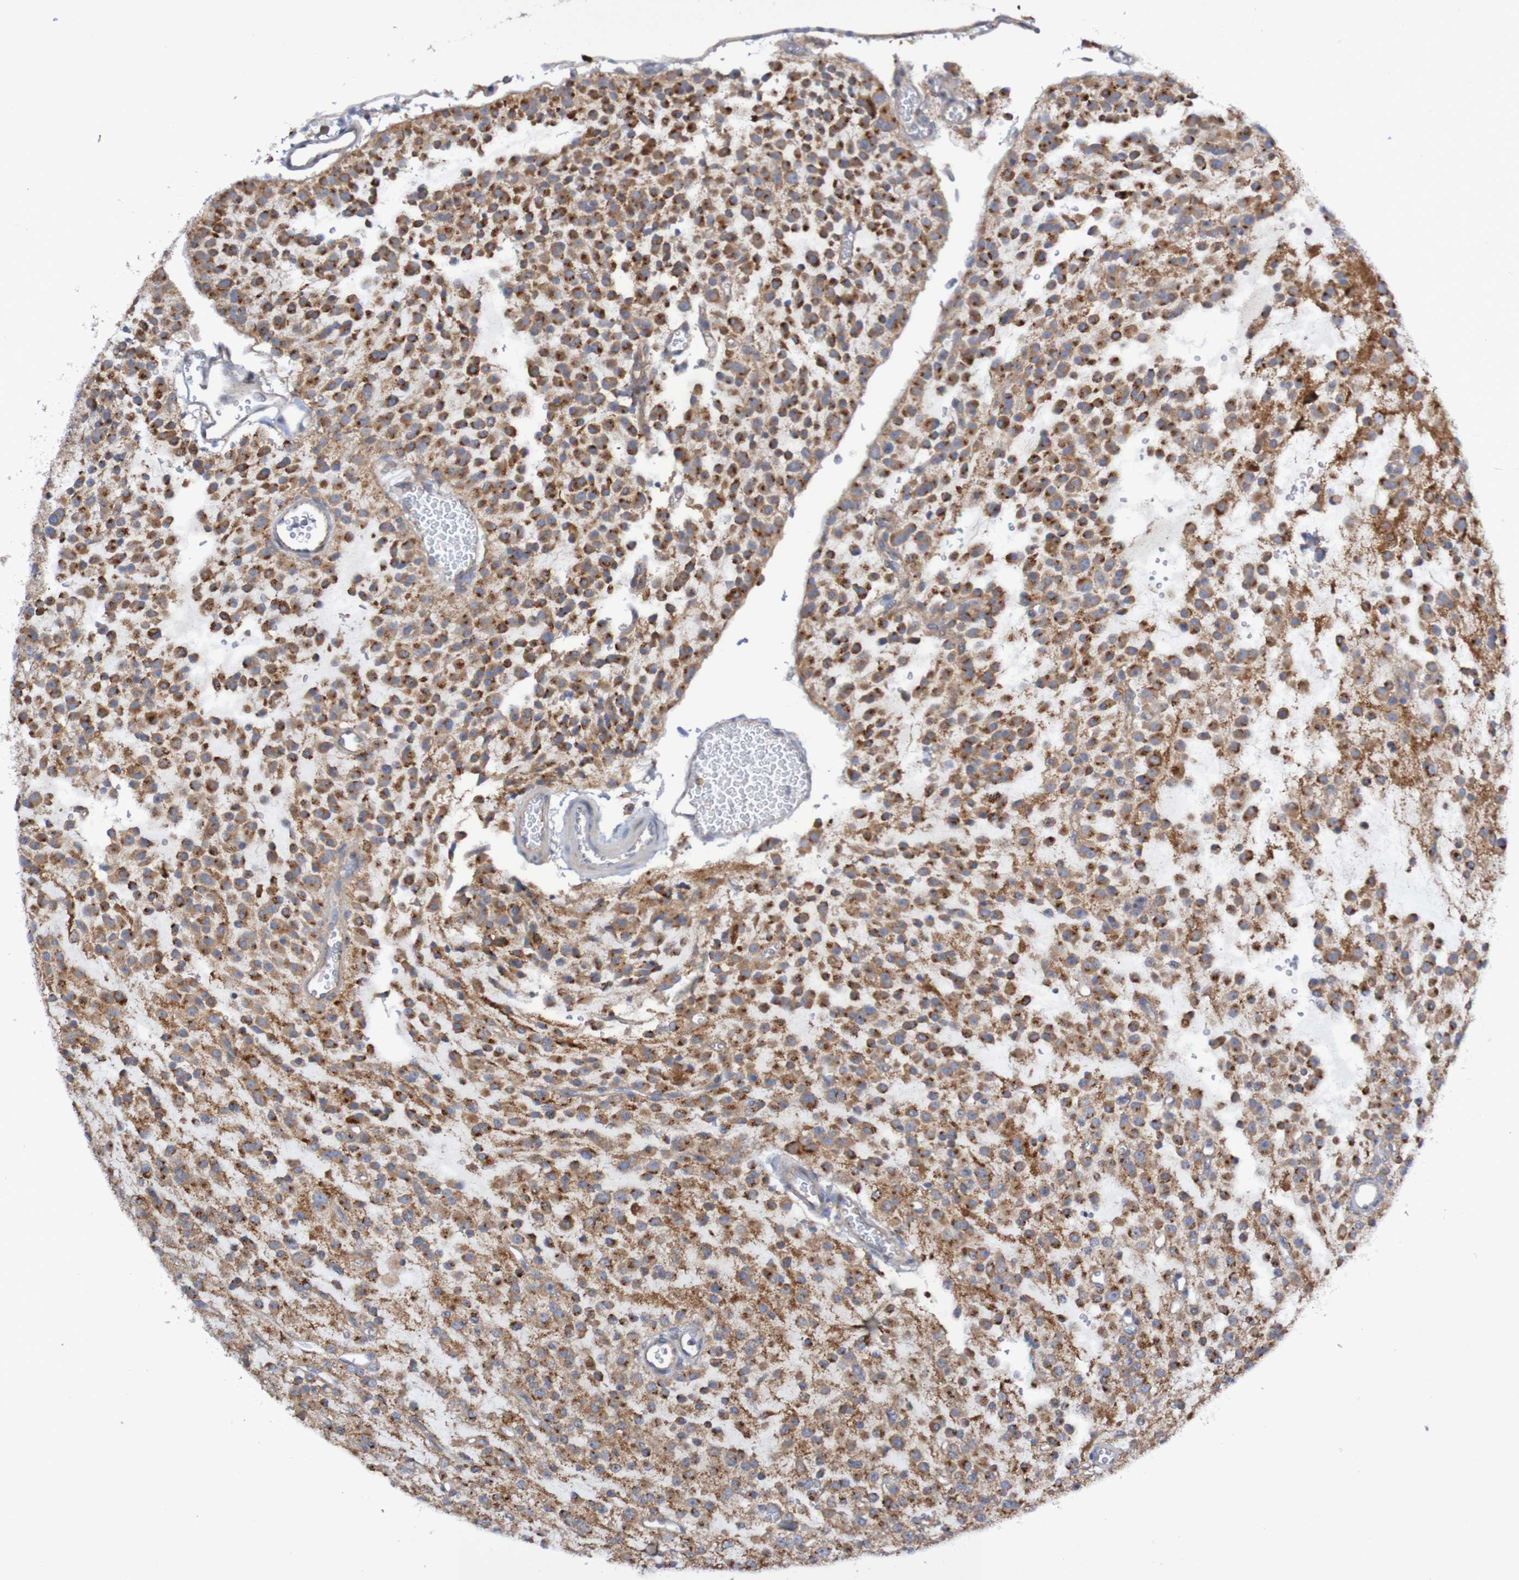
{"staining": {"intensity": "strong", "quantity": ">75%", "location": "cytoplasmic/membranous"}, "tissue": "glioma", "cell_type": "Tumor cells", "image_type": "cancer", "snomed": [{"axis": "morphology", "description": "Glioma, malignant, Low grade"}, {"axis": "topography", "description": "Brain"}], "caption": "Glioma was stained to show a protein in brown. There is high levels of strong cytoplasmic/membranous expression in about >75% of tumor cells. (Brightfield microscopy of DAB IHC at high magnification).", "gene": "LMBRD2", "patient": {"sex": "male", "age": 38}}